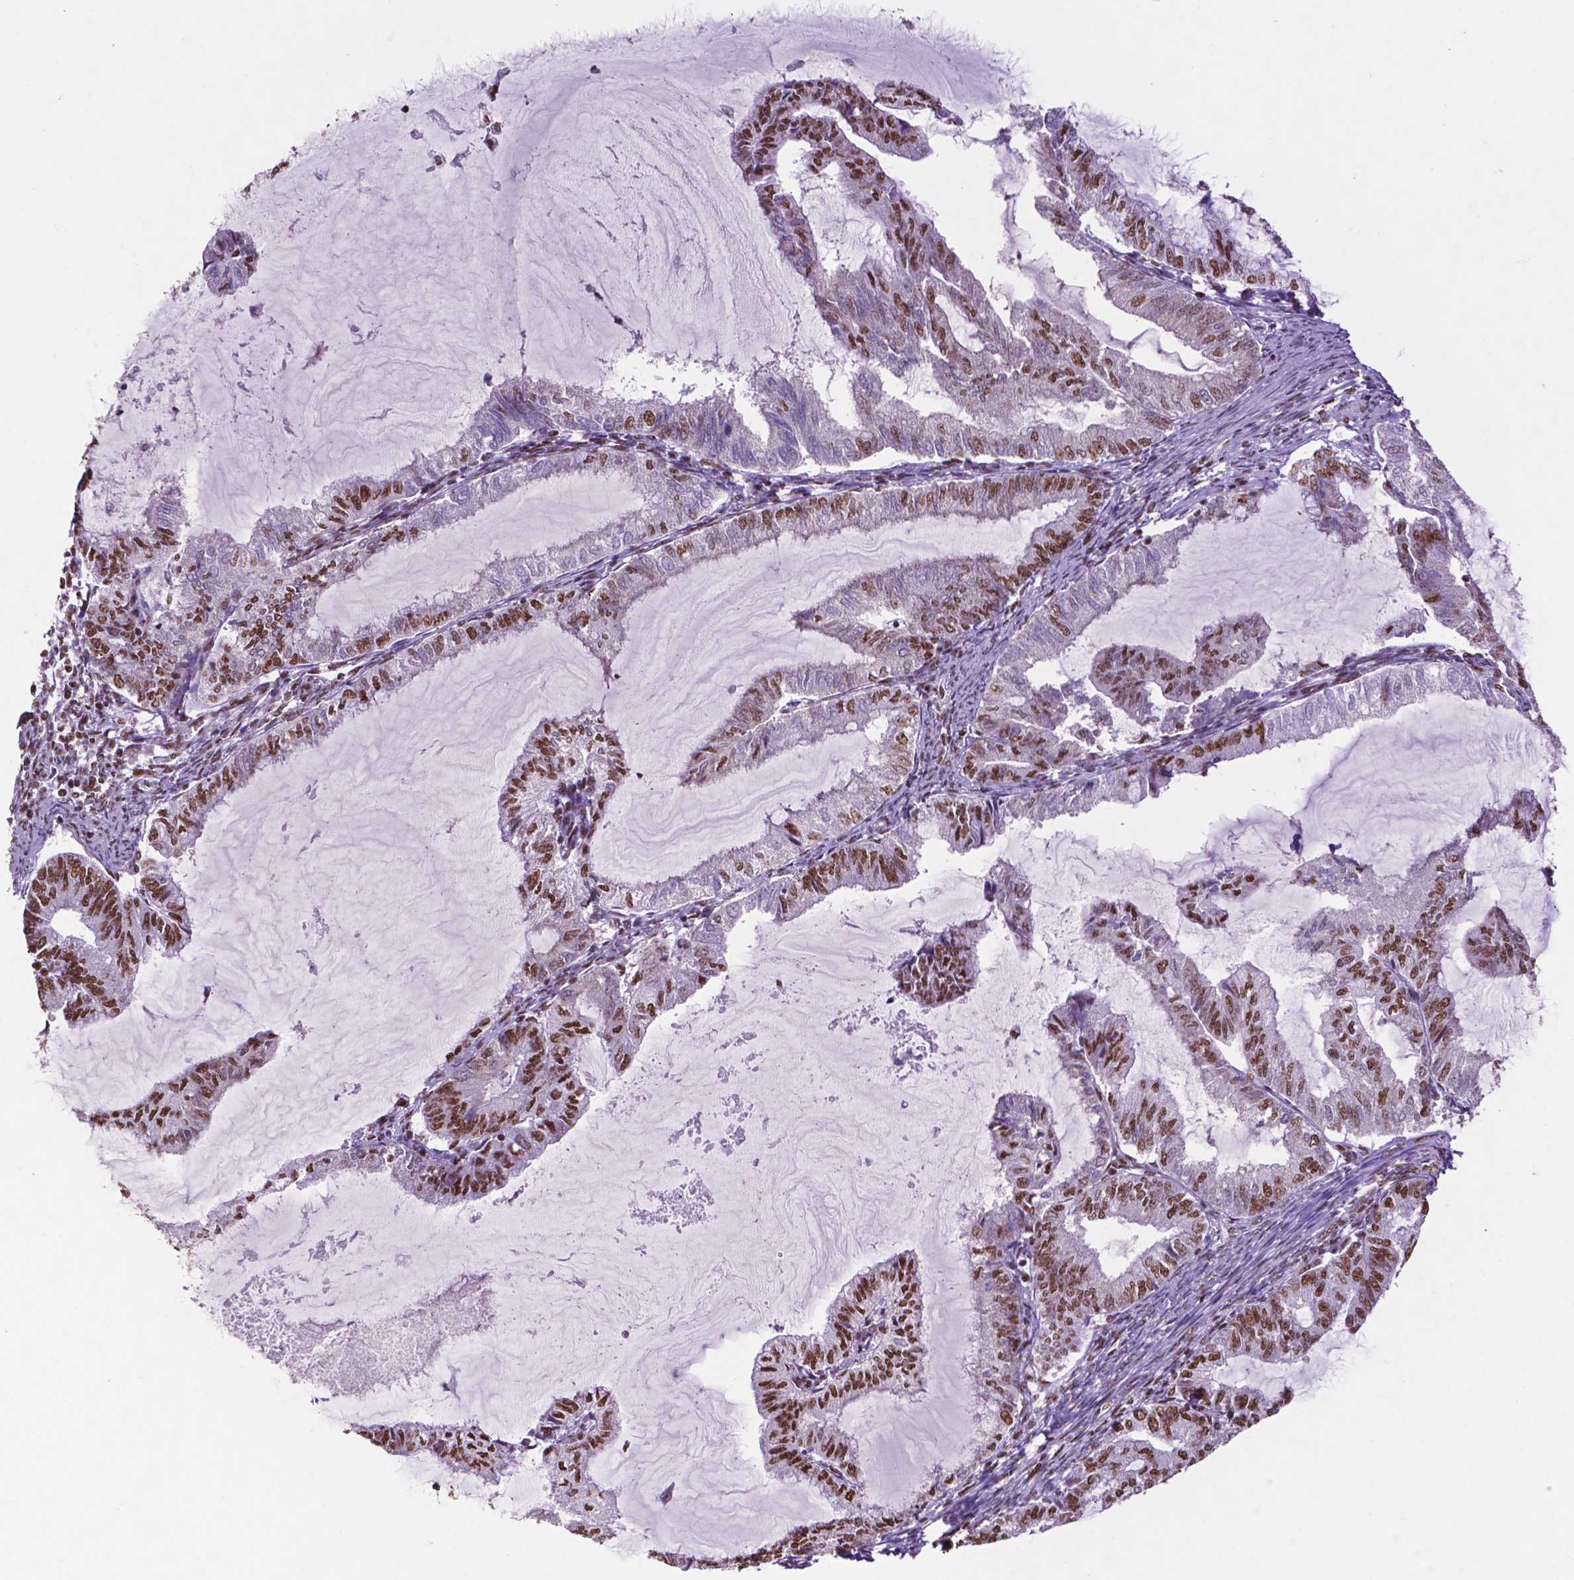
{"staining": {"intensity": "moderate", "quantity": "25%-75%", "location": "nuclear"}, "tissue": "endometrial cancer", "cell_type": "Tumor cells", "image_type": "cancer", "snomed": [{"axis": "morphology", "description": "Adenocarcinoma, NOS"}, {"axis": "topography", "description": "Endometrium"}], "caption": "Human endometrial adenocarcinoma stained for a protein (brown) exhibits moderate nuclear positive staining in approximately 25%-75% of tumor cells.", "gene": "CCAR2", "patient": {"sex": "female", "age": 79}}